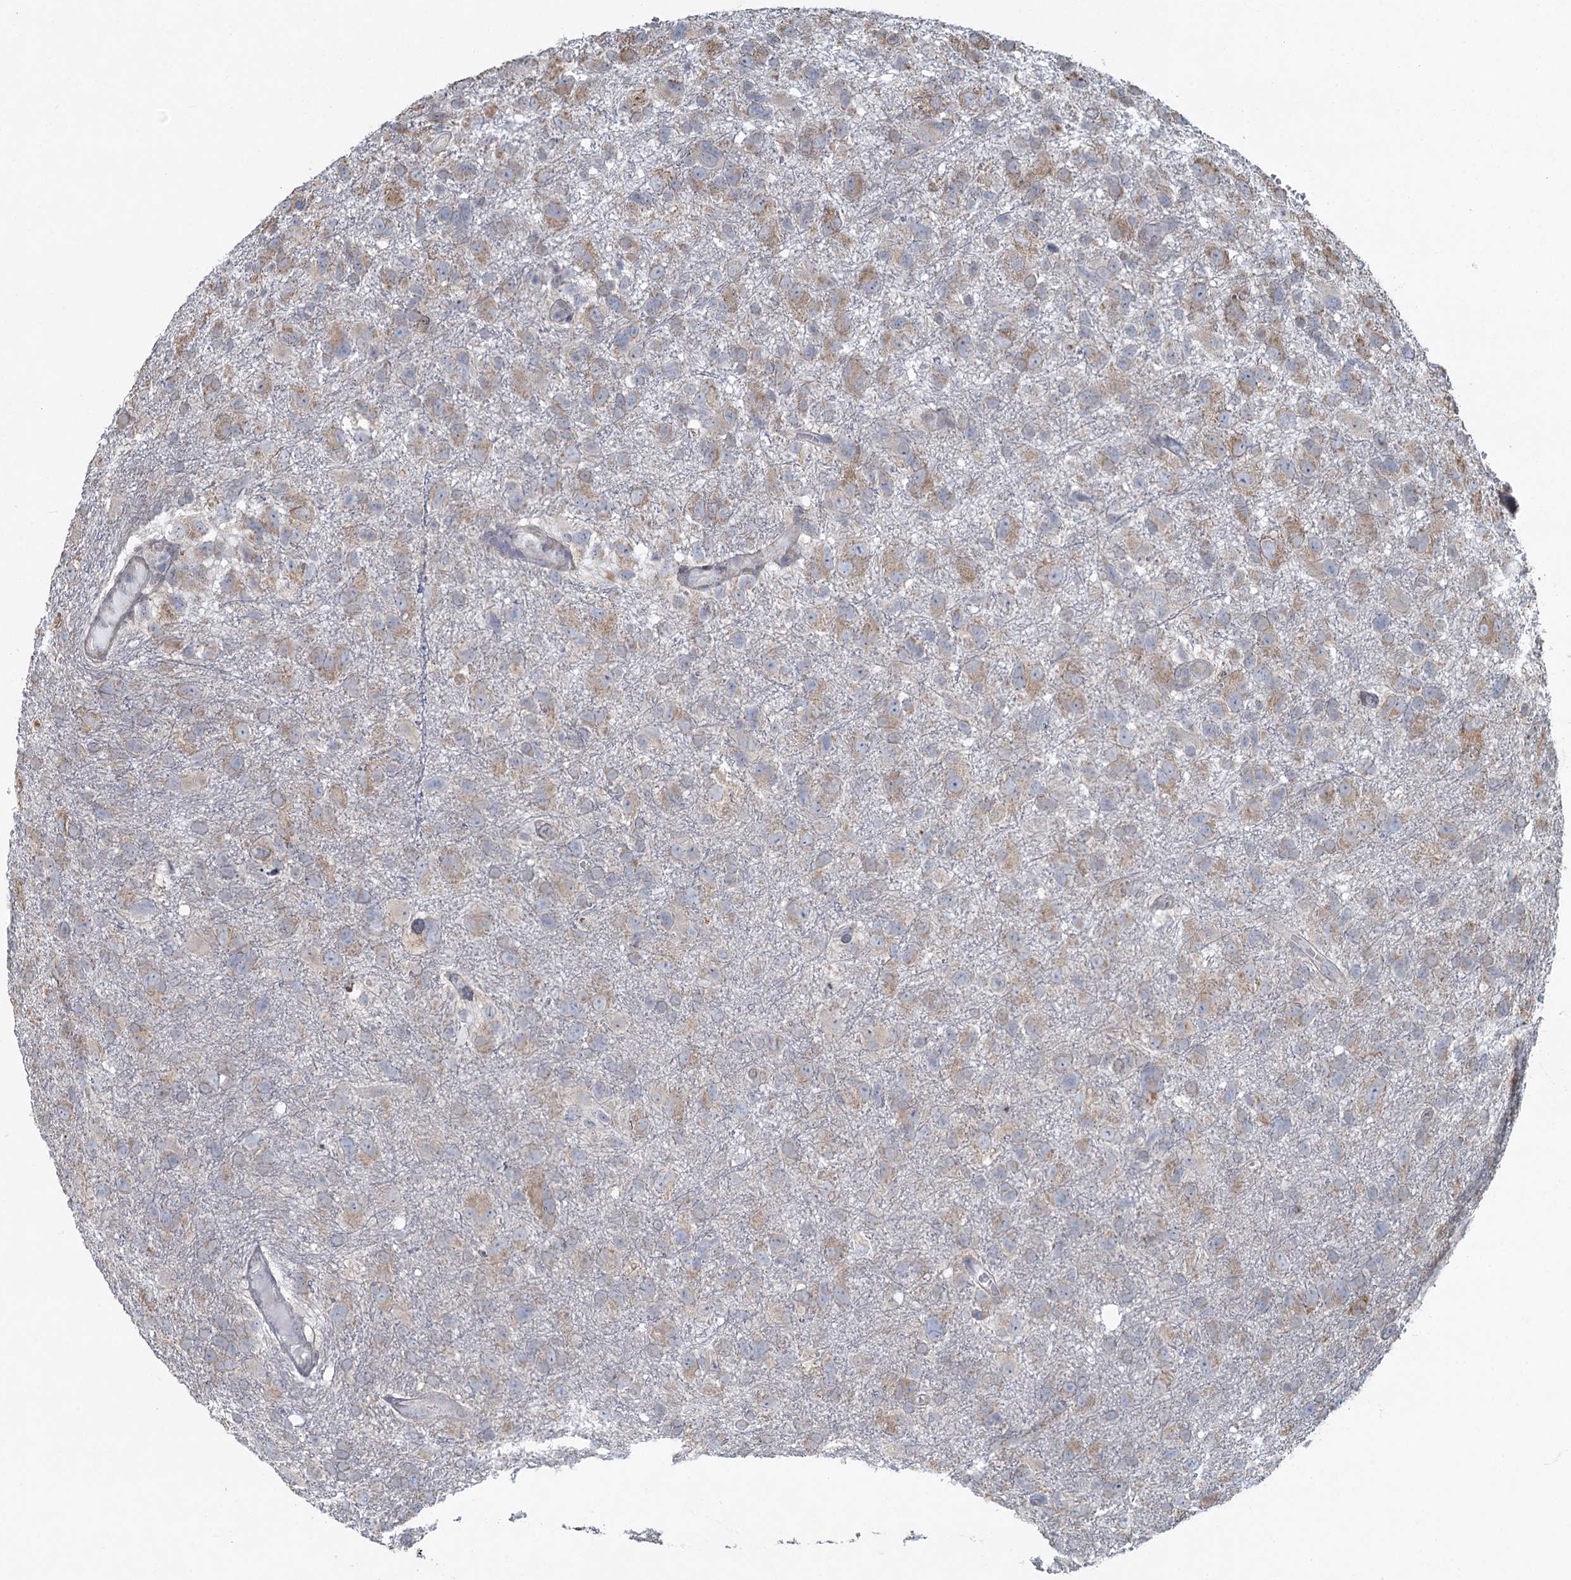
{"staining": {"intensity": "weak", "quantity": "25%-75%", "location": "cytoplasmic/membranous"}, "tissue": "glioma", "cell_type": "Tumor cells", "image_type": "cancer", "snomed": [{"axis": "morphology", "description": "Glioma, malignant, High grade"}, {"axis": "topography", "description": "Brain"}], "caption": "IHC of glioma reveals low levels of weak cytoplasmic/membranous expression in approximately 25%-75% of tumor cells.", "gene": "TEX35", "patient": {"sex": "male", "age": 61}}